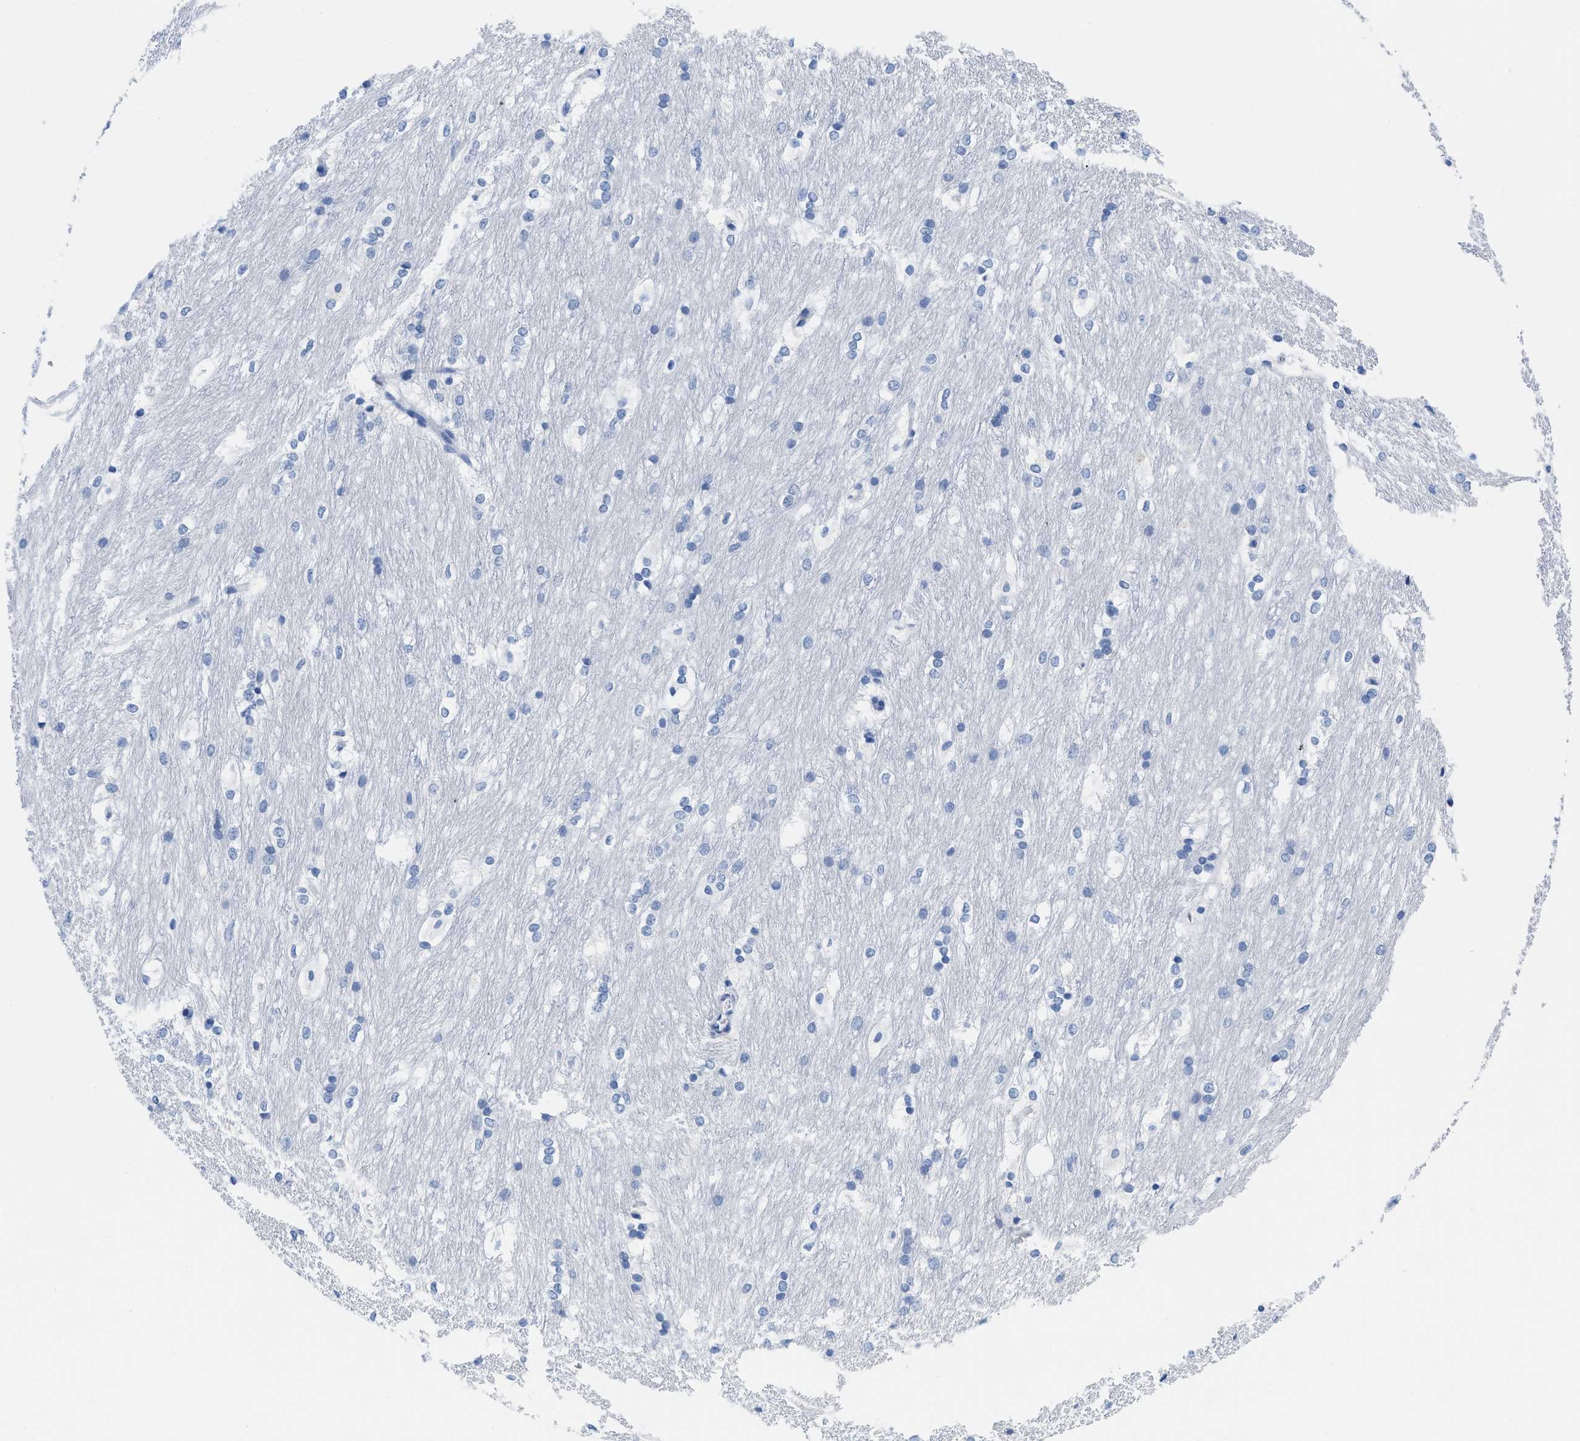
{"staining": {"intensity": "negative", "quantity": "none", "location": "none"}, "tissue": "caudate", "cell_type": "Glial cells", "image_type": "normal", "snomed": [{"axis": "morphology", "description": "Normal tissue, NOS"}, {"axis": "topography", "description": "Lateral ventricle wall"}], "caption": "This is an IHC histopathology image of unremarkable human caudate. There is no expression in glial cells.", "gene": "CR1", "patient": {"sex": "female", "age": 19}}